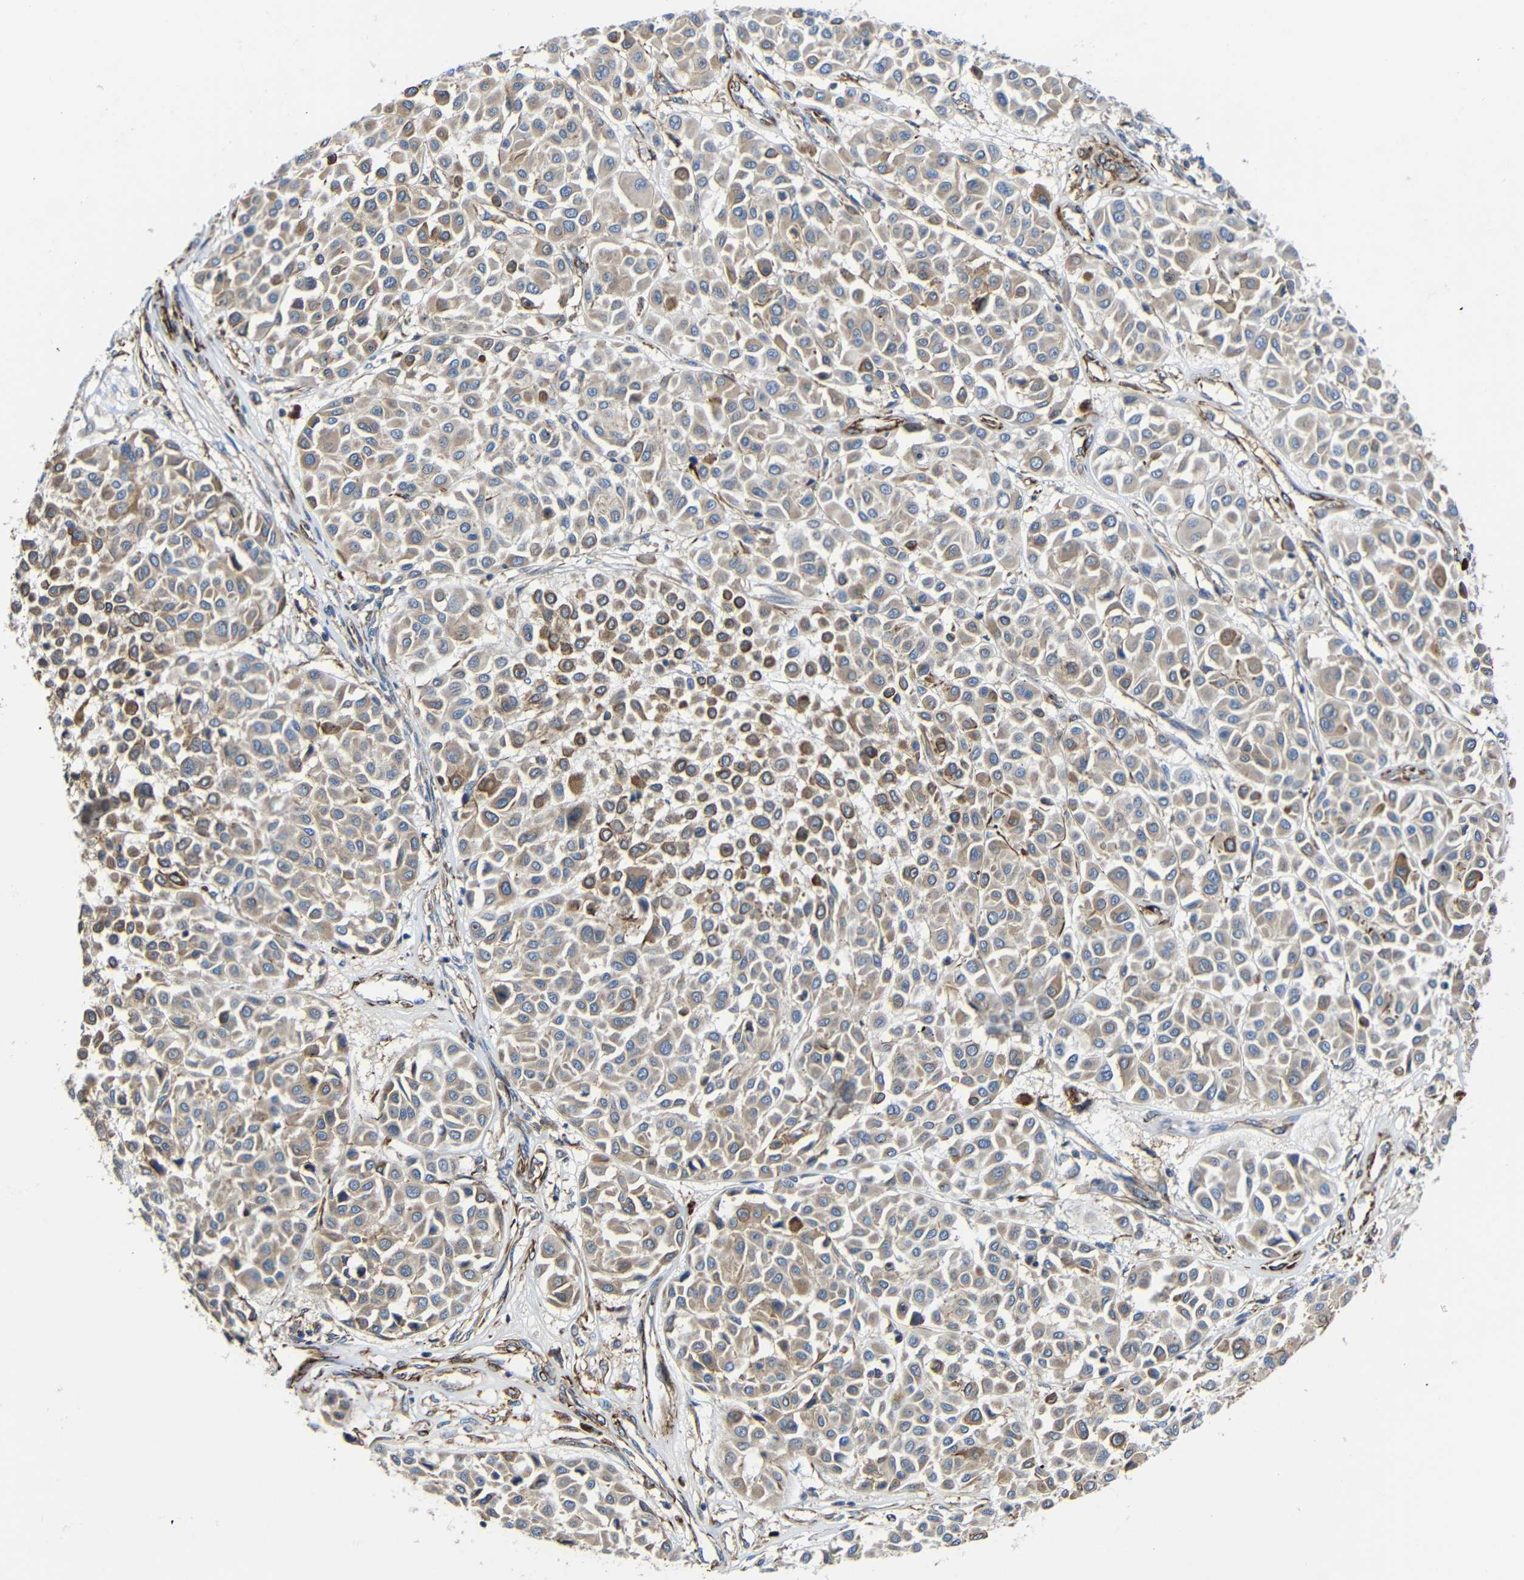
{"staining": {"intensity": "moderate", "quantity": ">75%", "location": "cytoplasmic/membranous"}, "tissue": "melanoma", "cell_type": "Tumor cells", "image_type": "cancer", "snomed": [{"axis": "morphology", "description": "Malignant melanoma, Metastatic site"}, {"axis": "topography", "description": "Soft tissue"}], "caption": "Moderate cytoplasmic/membranous positivity is identified in about >75% of tumor cells in melanoma. (DAB IHC, brown staining for protein, blue staining for nuclei).", "gene": "IGSF10", "patient": {"sex": "male", "age": 41}}